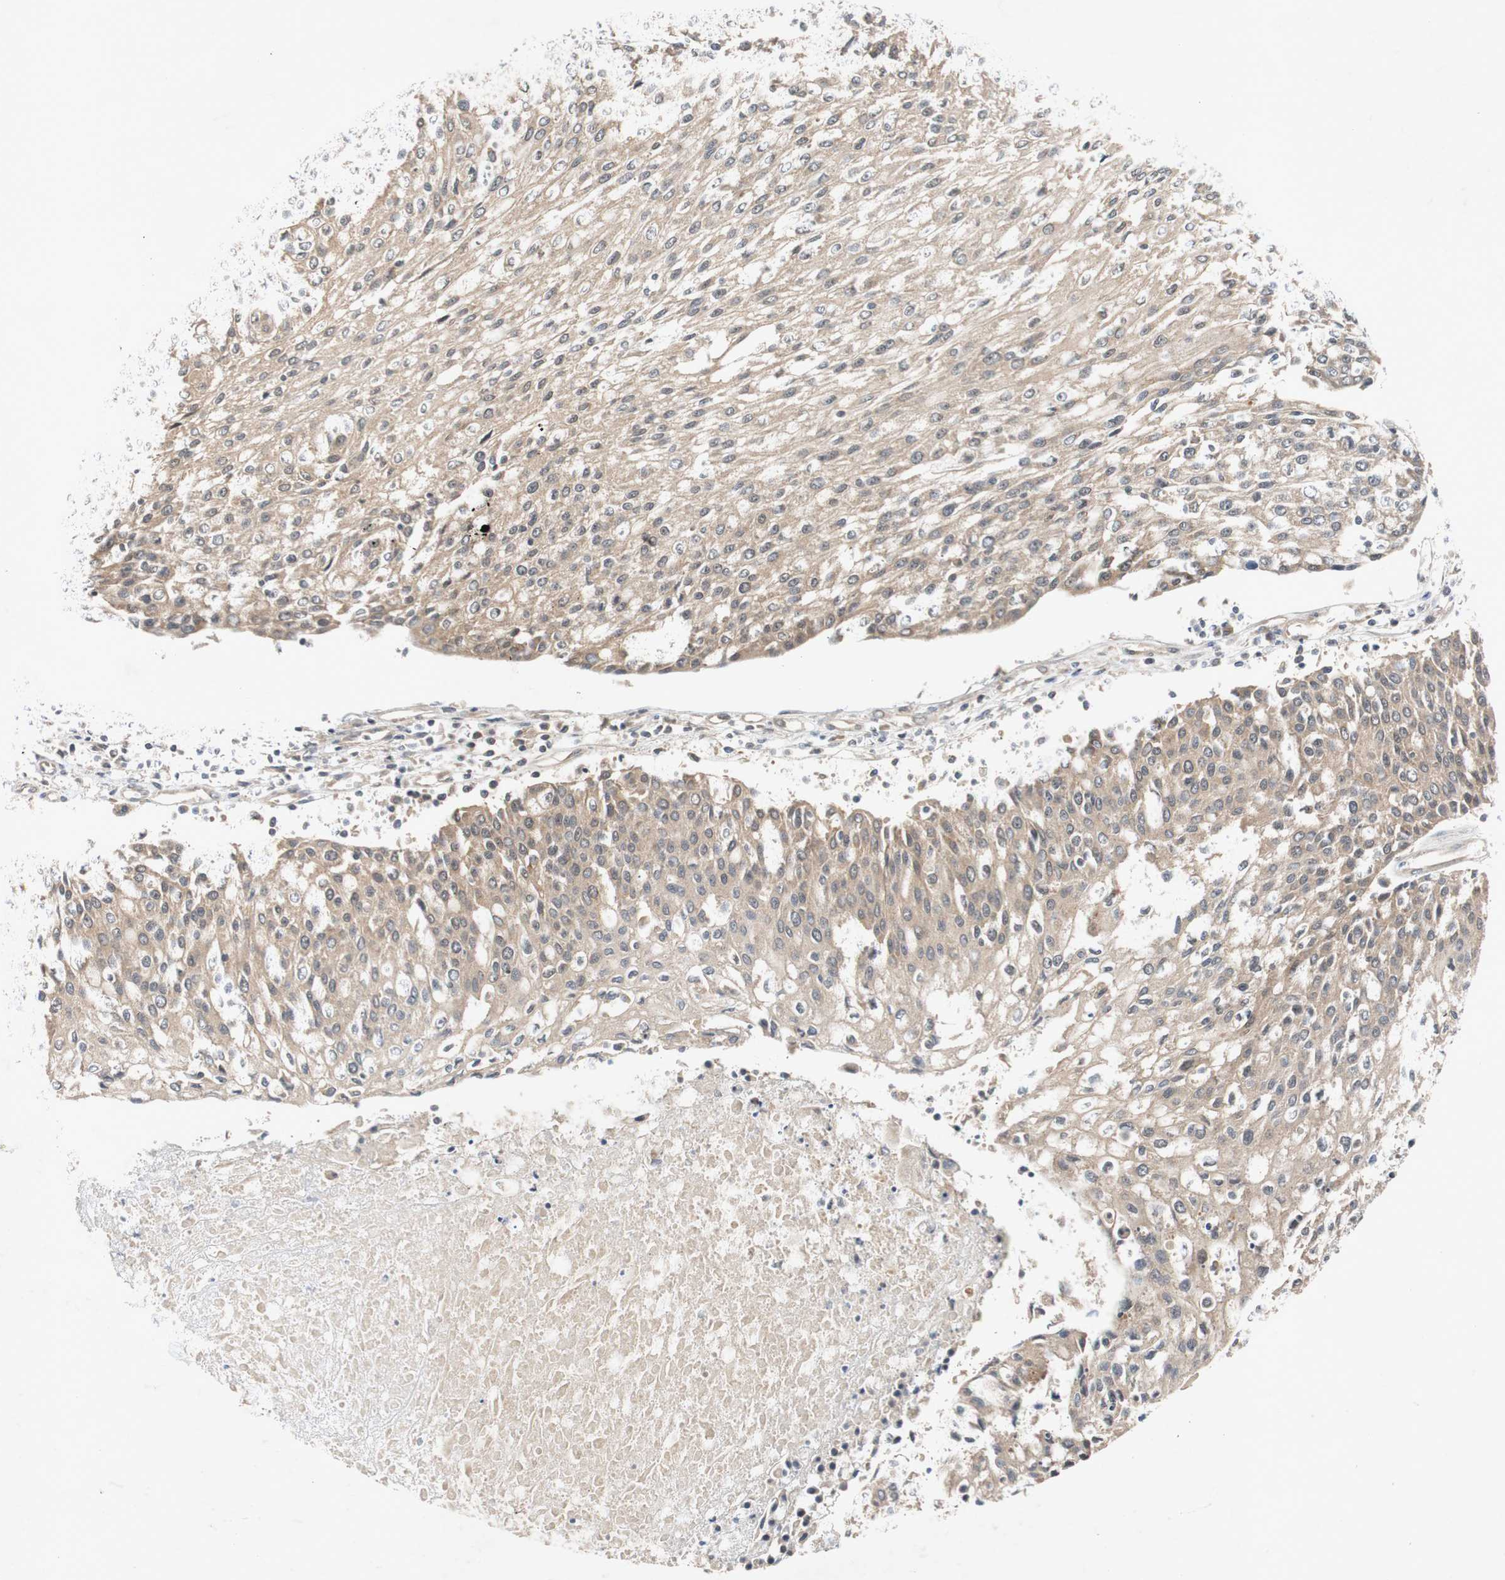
{"staining": {"intensity": "moderate", "quantity": ">75%", "location": "cytoplasmic/membranous"}, "tissue": "urothelial cancer", "cell_type": "Tumor cells", "image_type": "cancer", "snomed": [{"axis": "morphology", "description": "Urothelial carcinoma, High grade"}, {"axis": "topography", "description": "Urinary bladder"}], "caption": "Immunohistochemical staining of human urothelial carcinoma (high-grade) demonstrates medium levels of moderate cytoplasmic/membranous protein staining in about >75% of tumor cells. (Brightfield microscopy of DAB IHC at high magnification).", "gene": "PIN1", "patient": {"sex": "female", "age": 85}}